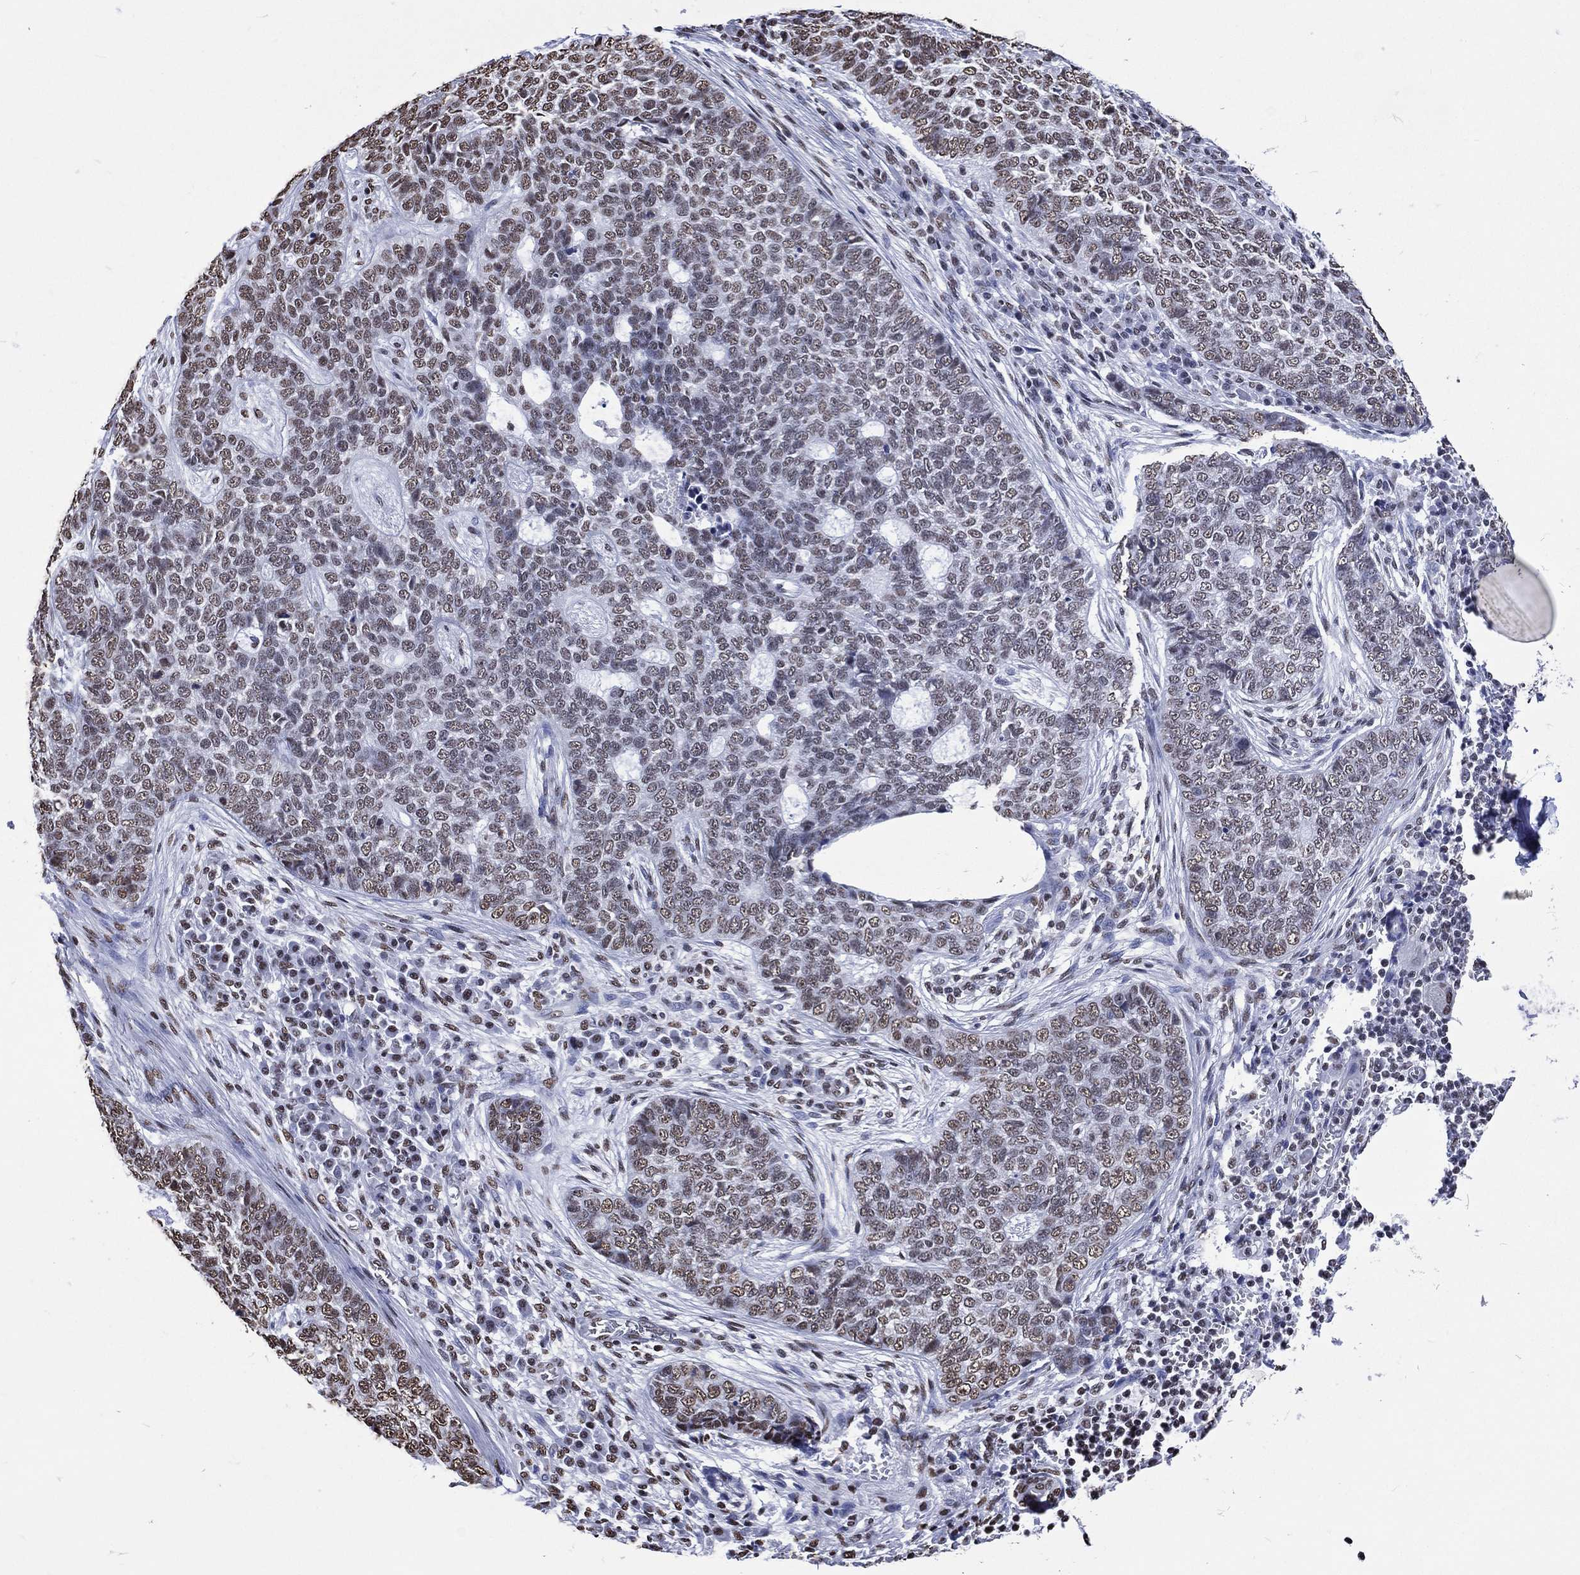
{"staining": {"intensity": "moderate", "quantity": "<25%", "location": "nuclear"}, "tissue": "skin cancer", "cell_type": "Tumor cells", "image_type": "cancer", "snomed": [{"axis": "morphology", "description": "Basal cell carcinoma"}, {"axis": "topography", "description": "Skin"}], "caption": "A low amount of moderate nuclear positivity is present in about <25% of tumor cells in basal cell carcinoma (skin) tissue. The staining was performed using DAB to visualize the protein expression in brown, while the nuclei were stained in blue with hematoxylin (Magnification: 20x).", "gene": "RETREG2", "patient": {"sex": "female", "age": 69}}